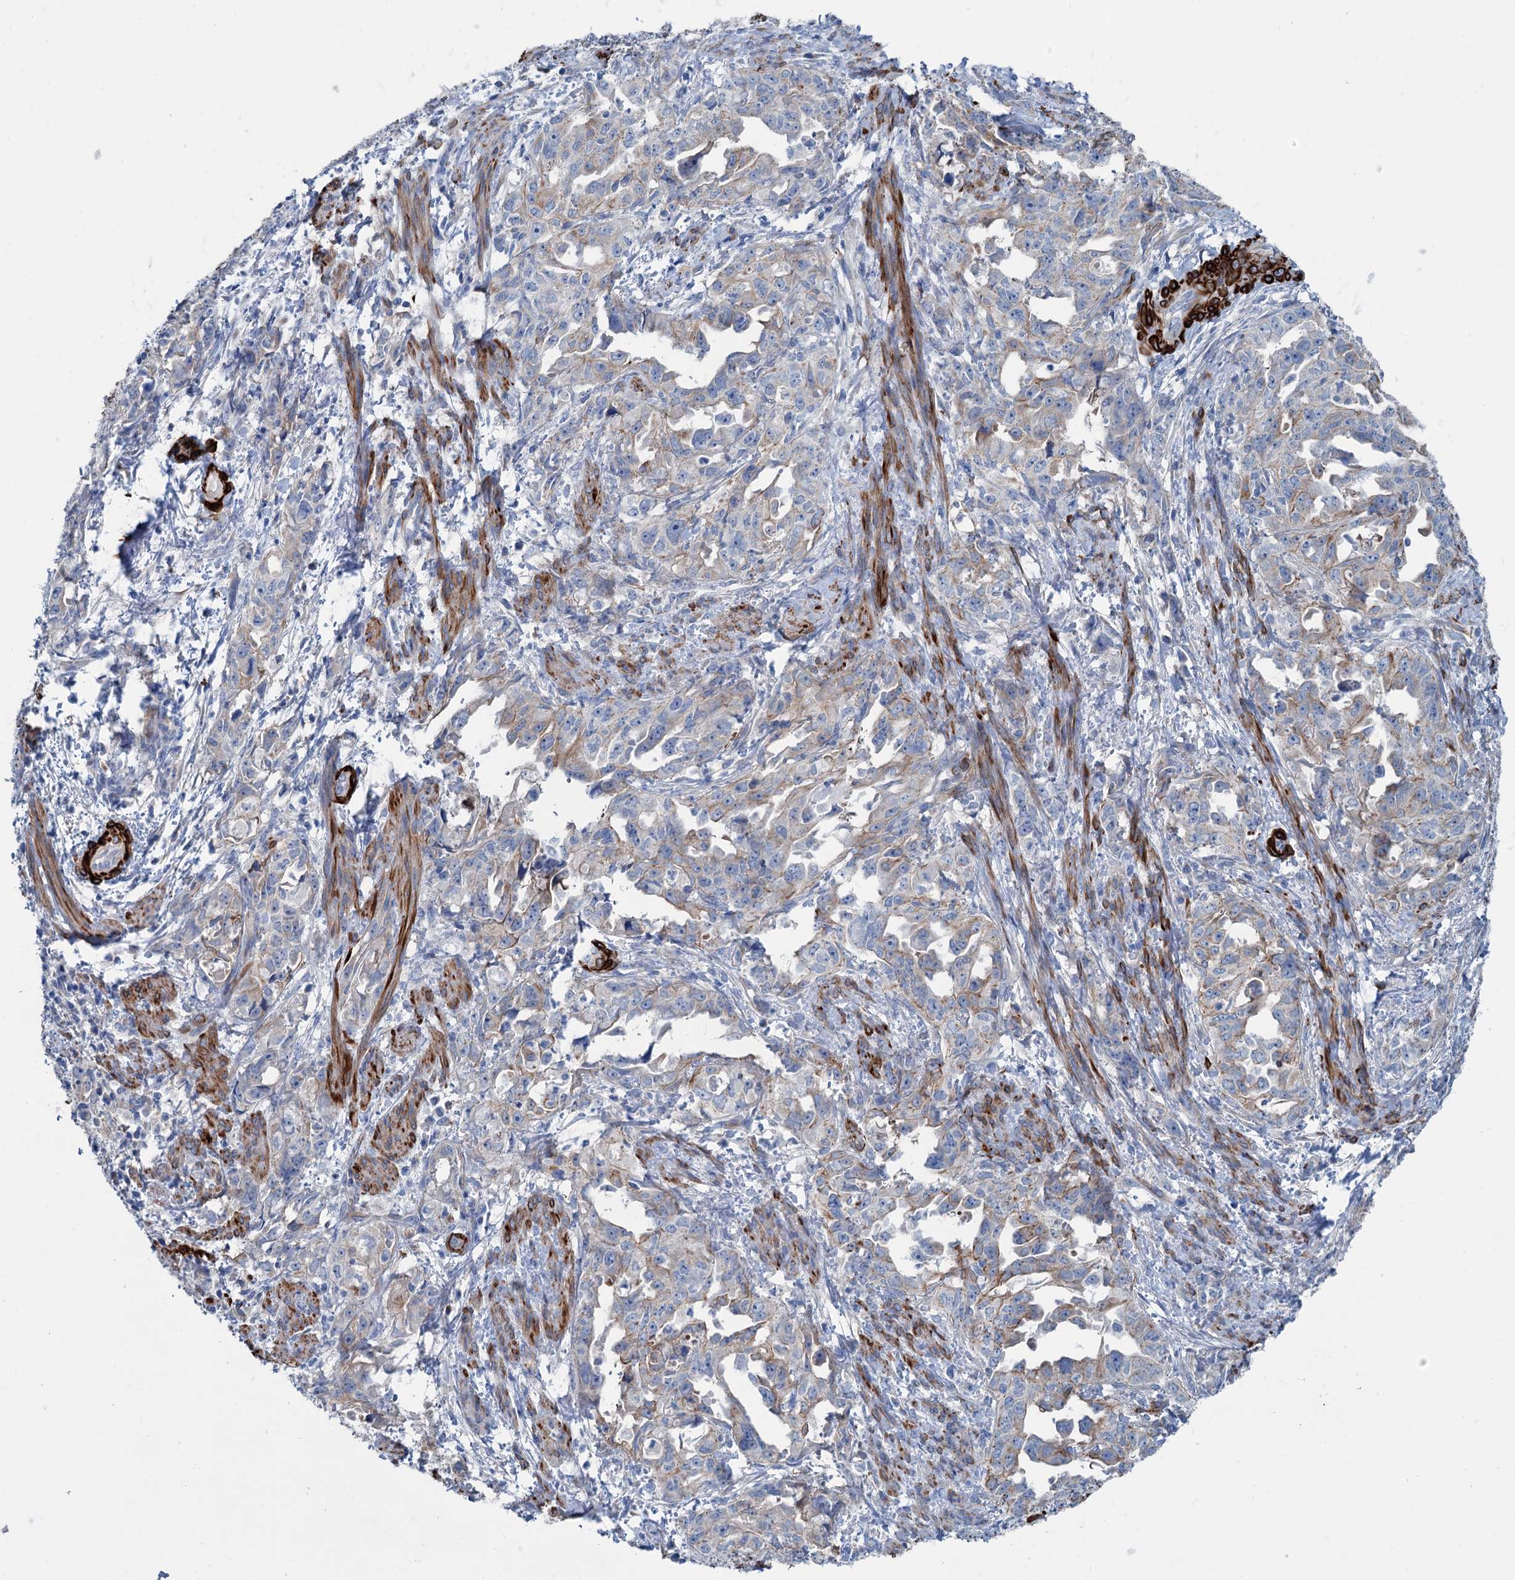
{"staining": {"intensity": "weak", "quantity": "<25%", "location": "cytoplasmic/membranous"}, "tissue": "endometrial cancer", "cell_type": "Tumor cells", "image_type": "cancer", "snomed": [{"axis": "morphology", "description": "Adenocarcinoma, NOS"}, {"axis": "topography", "description": "Endometrium"}], "caption": "High magnification brightfield microscopy of endometrial cancer (adenocarcinoma) stained with DAB (brown) and counterstained with hematoxylin (blue): tumor cells show no significant positivity.", "gene": "CALCOCO1", "patient": {"sex": "female", "age": 65}}